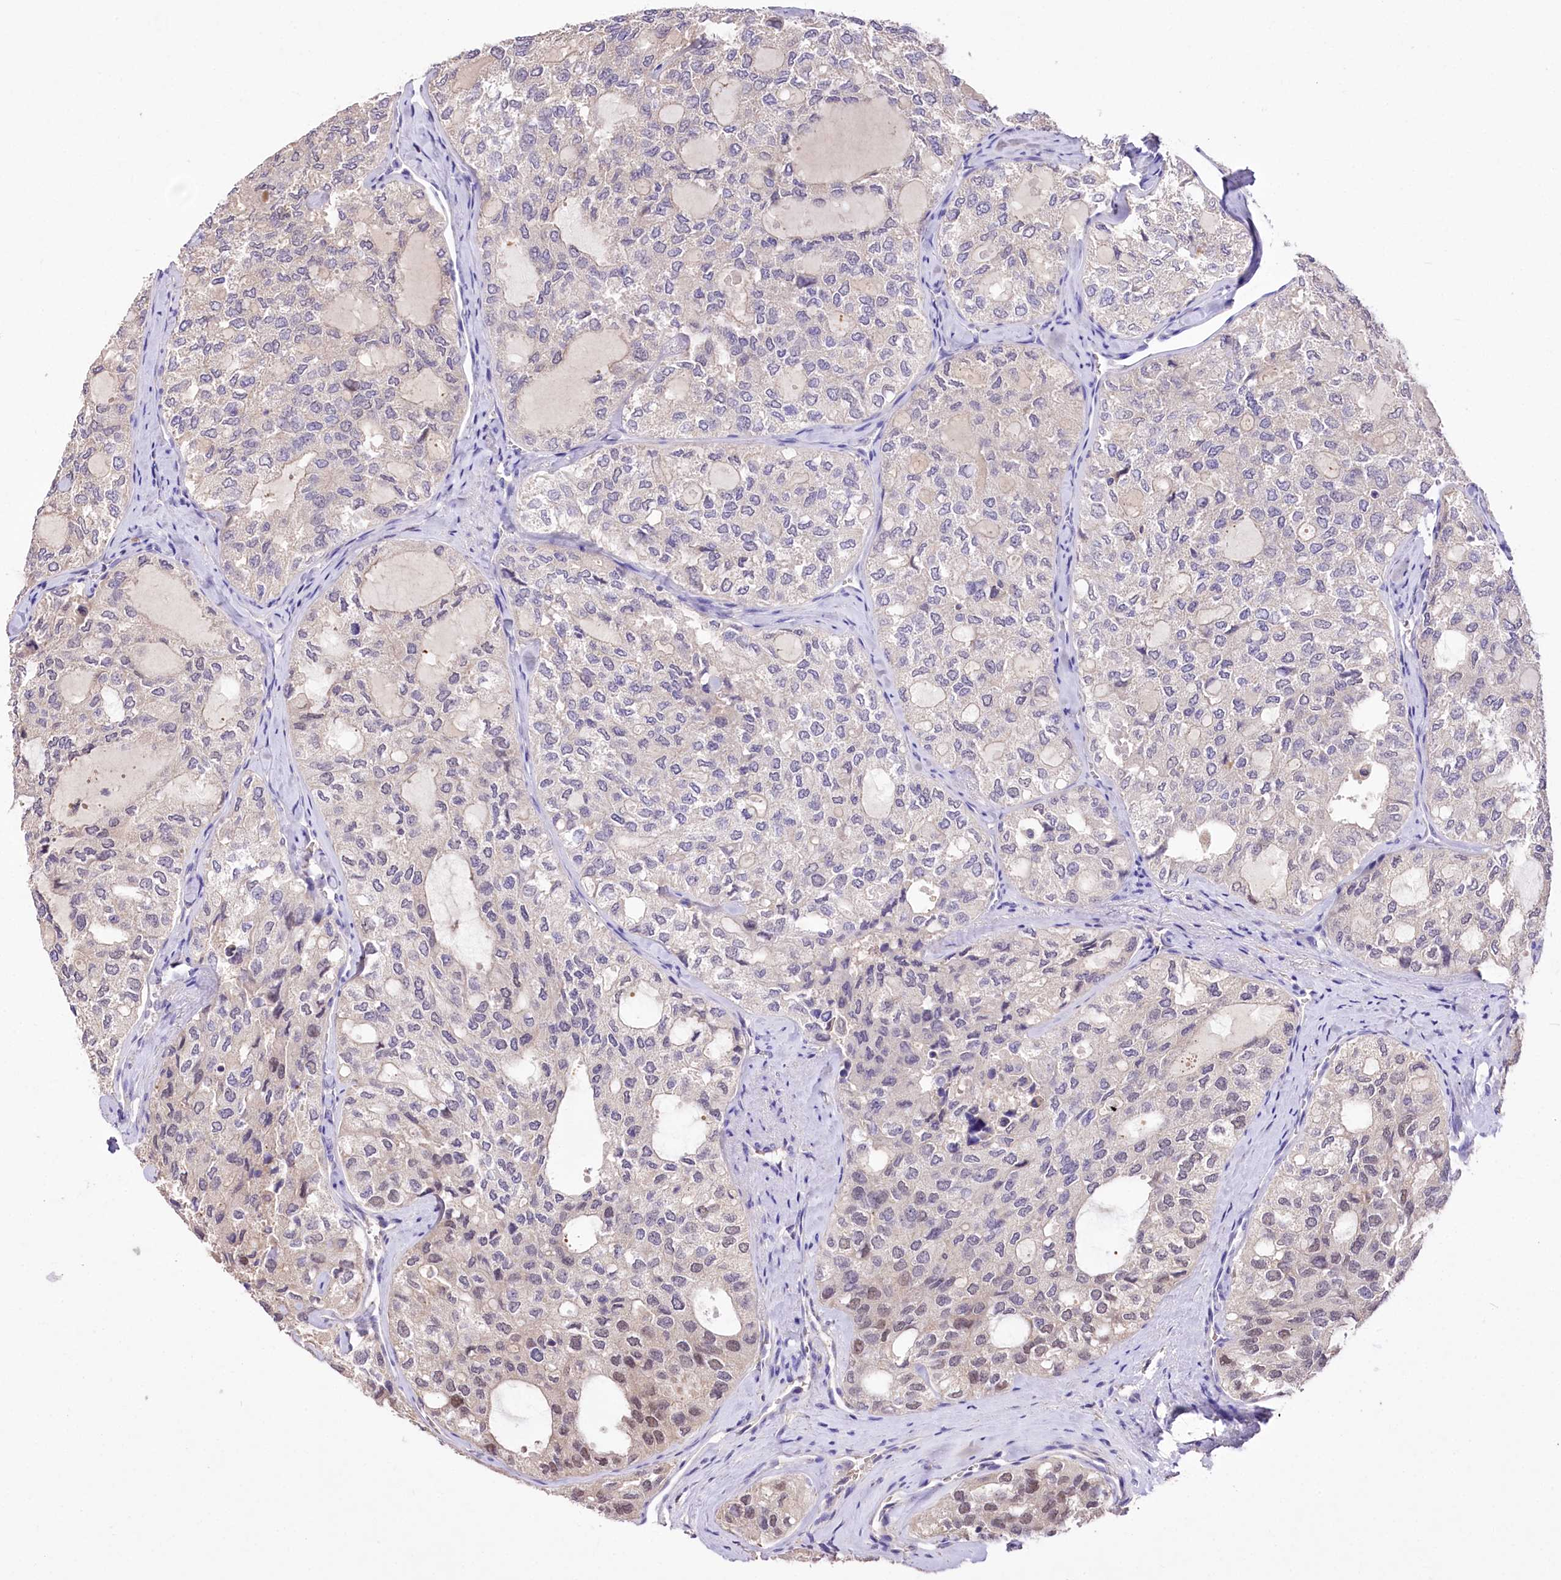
{"staining": {"intensity": "negative", "quantity": "none", "location": "none"}, "tissue": "thyroid cancer", "cell_type": "Tumor cells", "image_type": "cancer", "snomed": [{"axis": "morphology", "description": "Follicular adenoma carcinoma, NOS"}, {"axis": "topography", "description": "Thyroid gland"}], "caption": "The immunohistochemistry (IHC) photomicrograph has no significant staining in tumor cells of thyroid cancer tissue.", "gene": "PCYOX1L", "patient": {"sex": "male", "age": 75}}